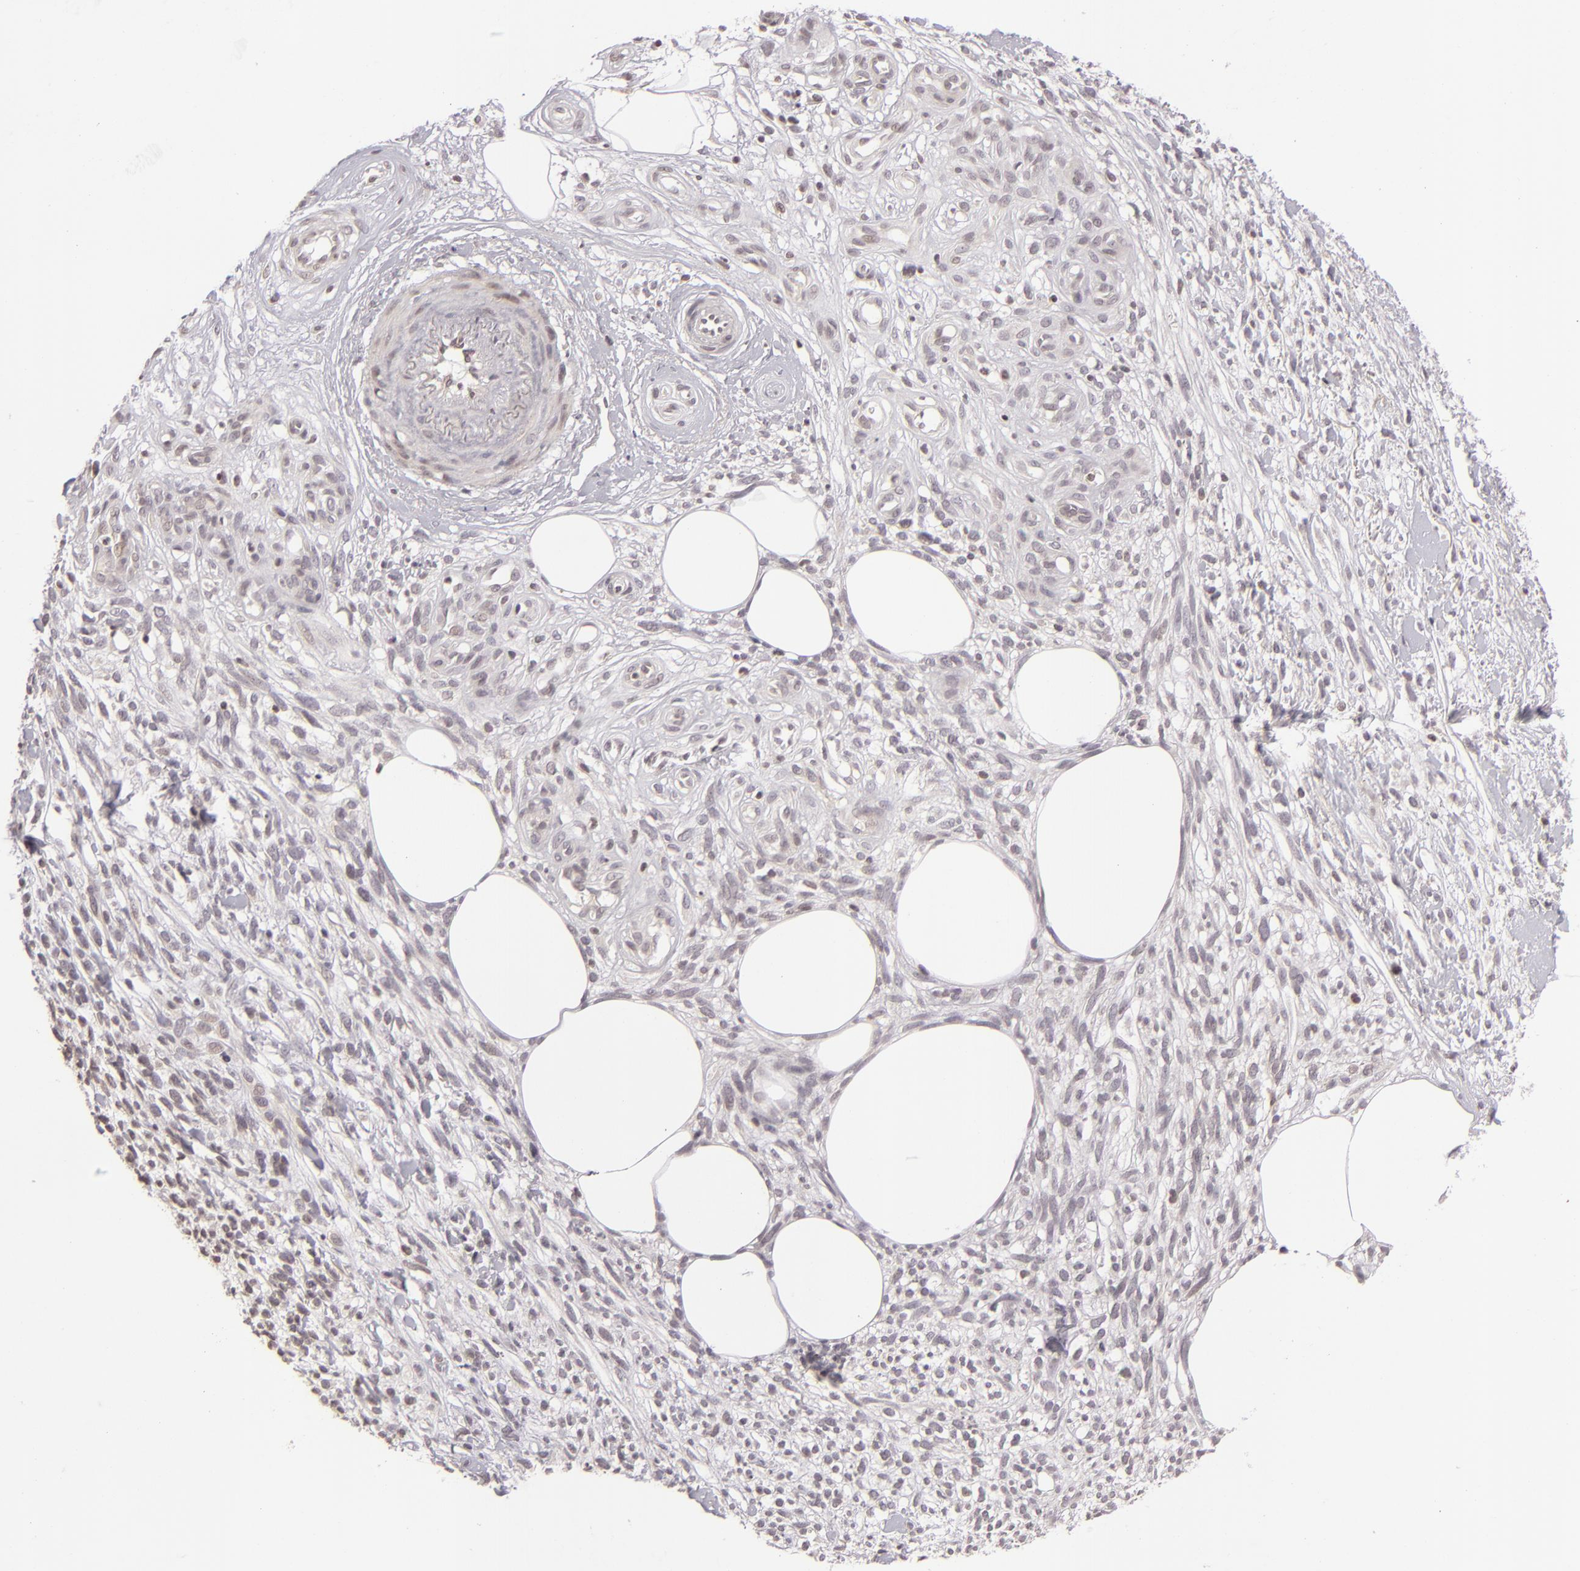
{"staining": {"intensity": "negative", "quantity": "none", "location": "none"}, "tissue": "melanoma", "cell_type": "Tumor cells", "image_type": "cancer", "snomed": [{"axis": "morphology", "description": "Malignant melanoma, NOS"}, {"axis": "topography", "description": "Skin"}], "caption": "High power microscopy micrograph of an immunohistochemistry (IHC) photomicrograph of malignant melanoma, revealing no significant staining in tumor cells. Nuclei are stained in blue.", "gene": "AKAP6", "patient": {"sex": "female", "age": 85}}